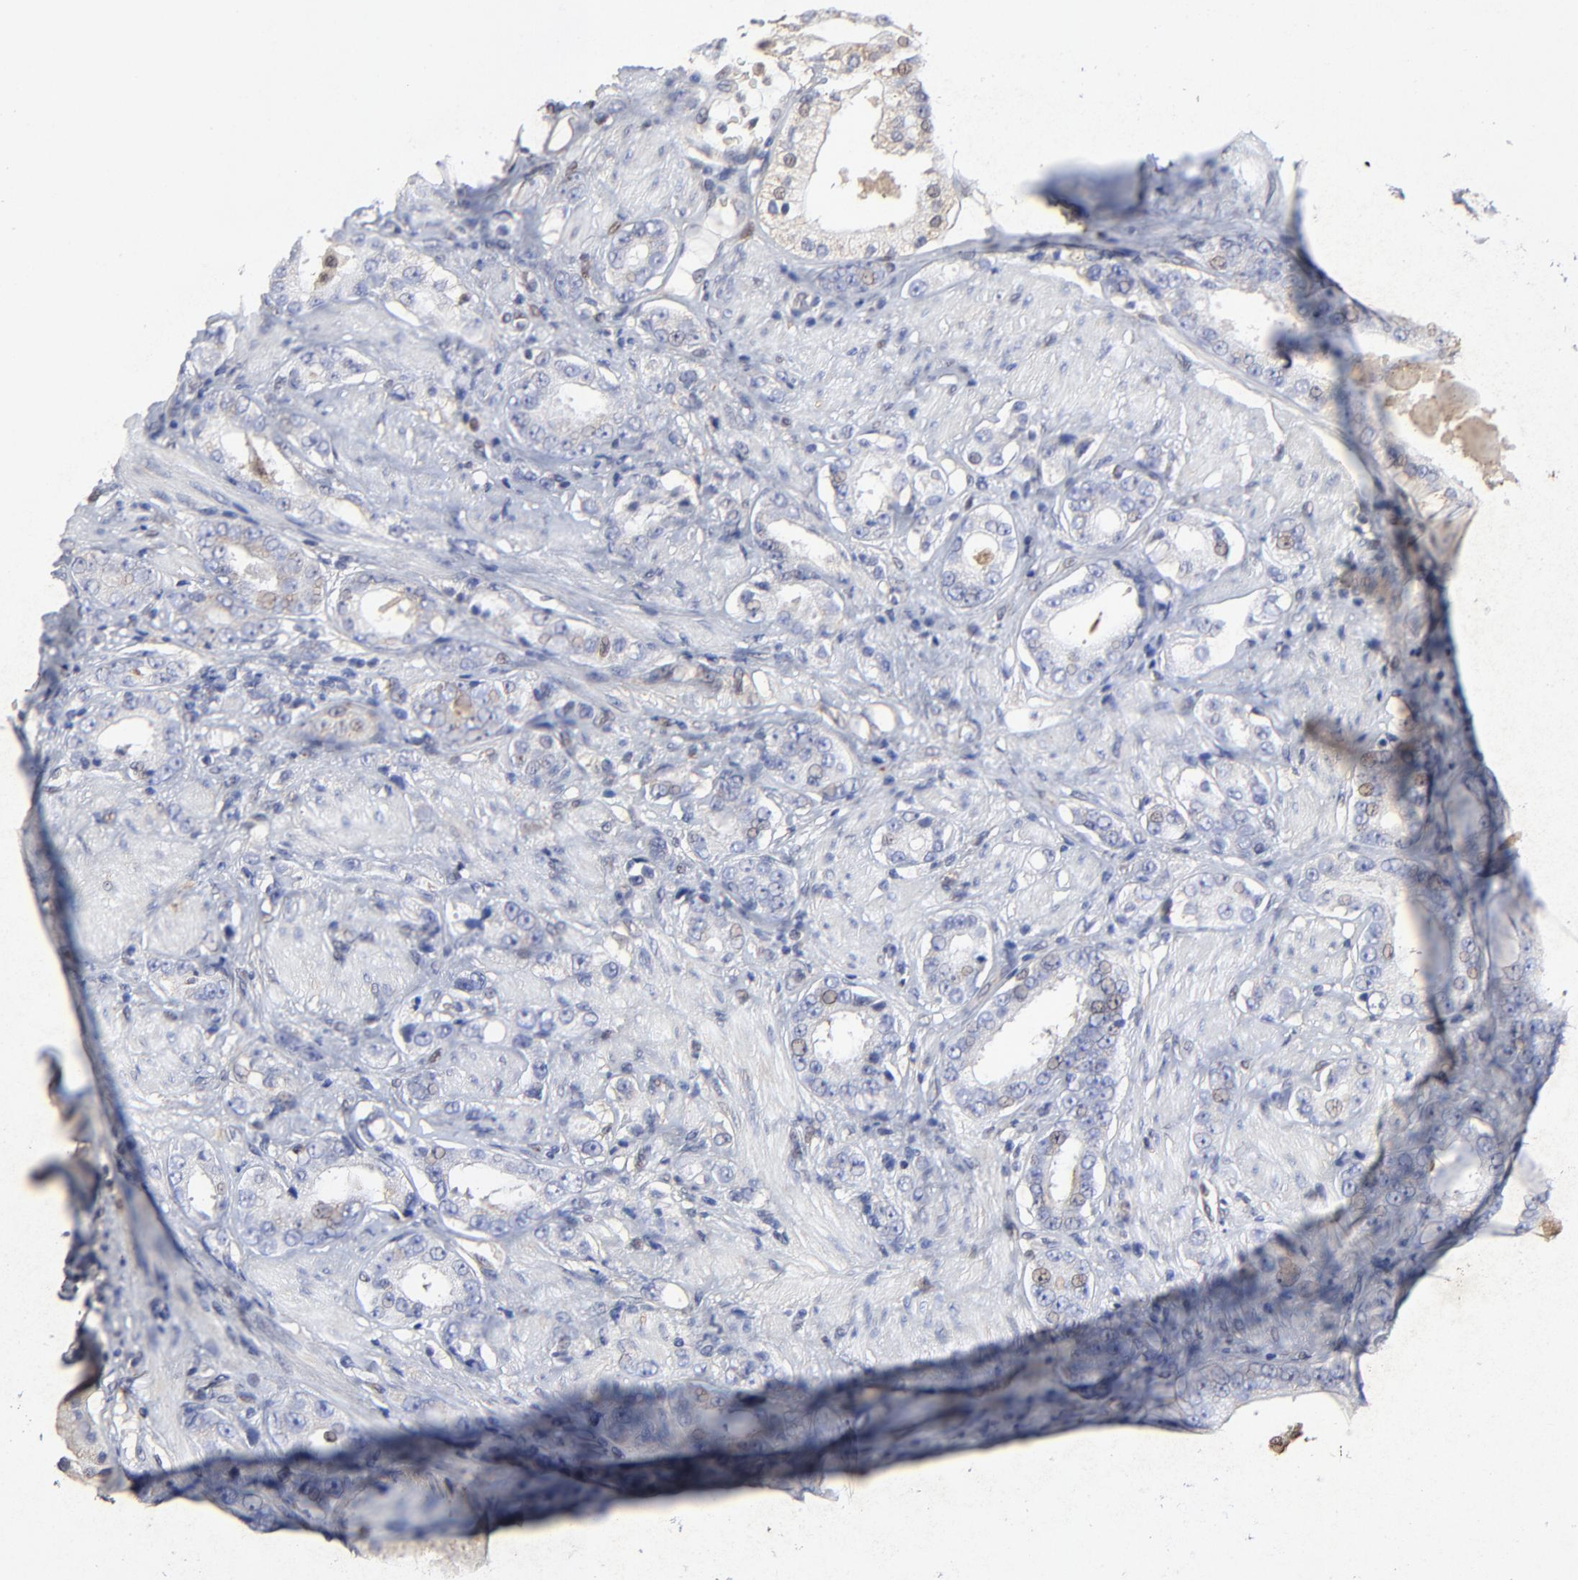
{"staining": {"intensity": "weak", "quantity": "<25%", "location": "cytoplasmic/membranous"}, "tissue": "prostate cancer", "cell_type": "Tumor cells", "image_type": "cancer", "snomed": [{"axis": "morphology", "description": "Adenocarcinoma, Medium grade"}, {"axis": "topography", "description": "Prostate"}], "caption": "Immunohistochemical staining of human adenocarcinoma (medium-grade) (prostate) shows no significant staining in tumor cells. (Stains: DAB immunohistochemistry (IHC) with hematoxylin counter stain, Microscopy: brightfield microscopy at high magnification).", "gene": "LGALS3", "patient": {"sex": "male", "age": 53}}